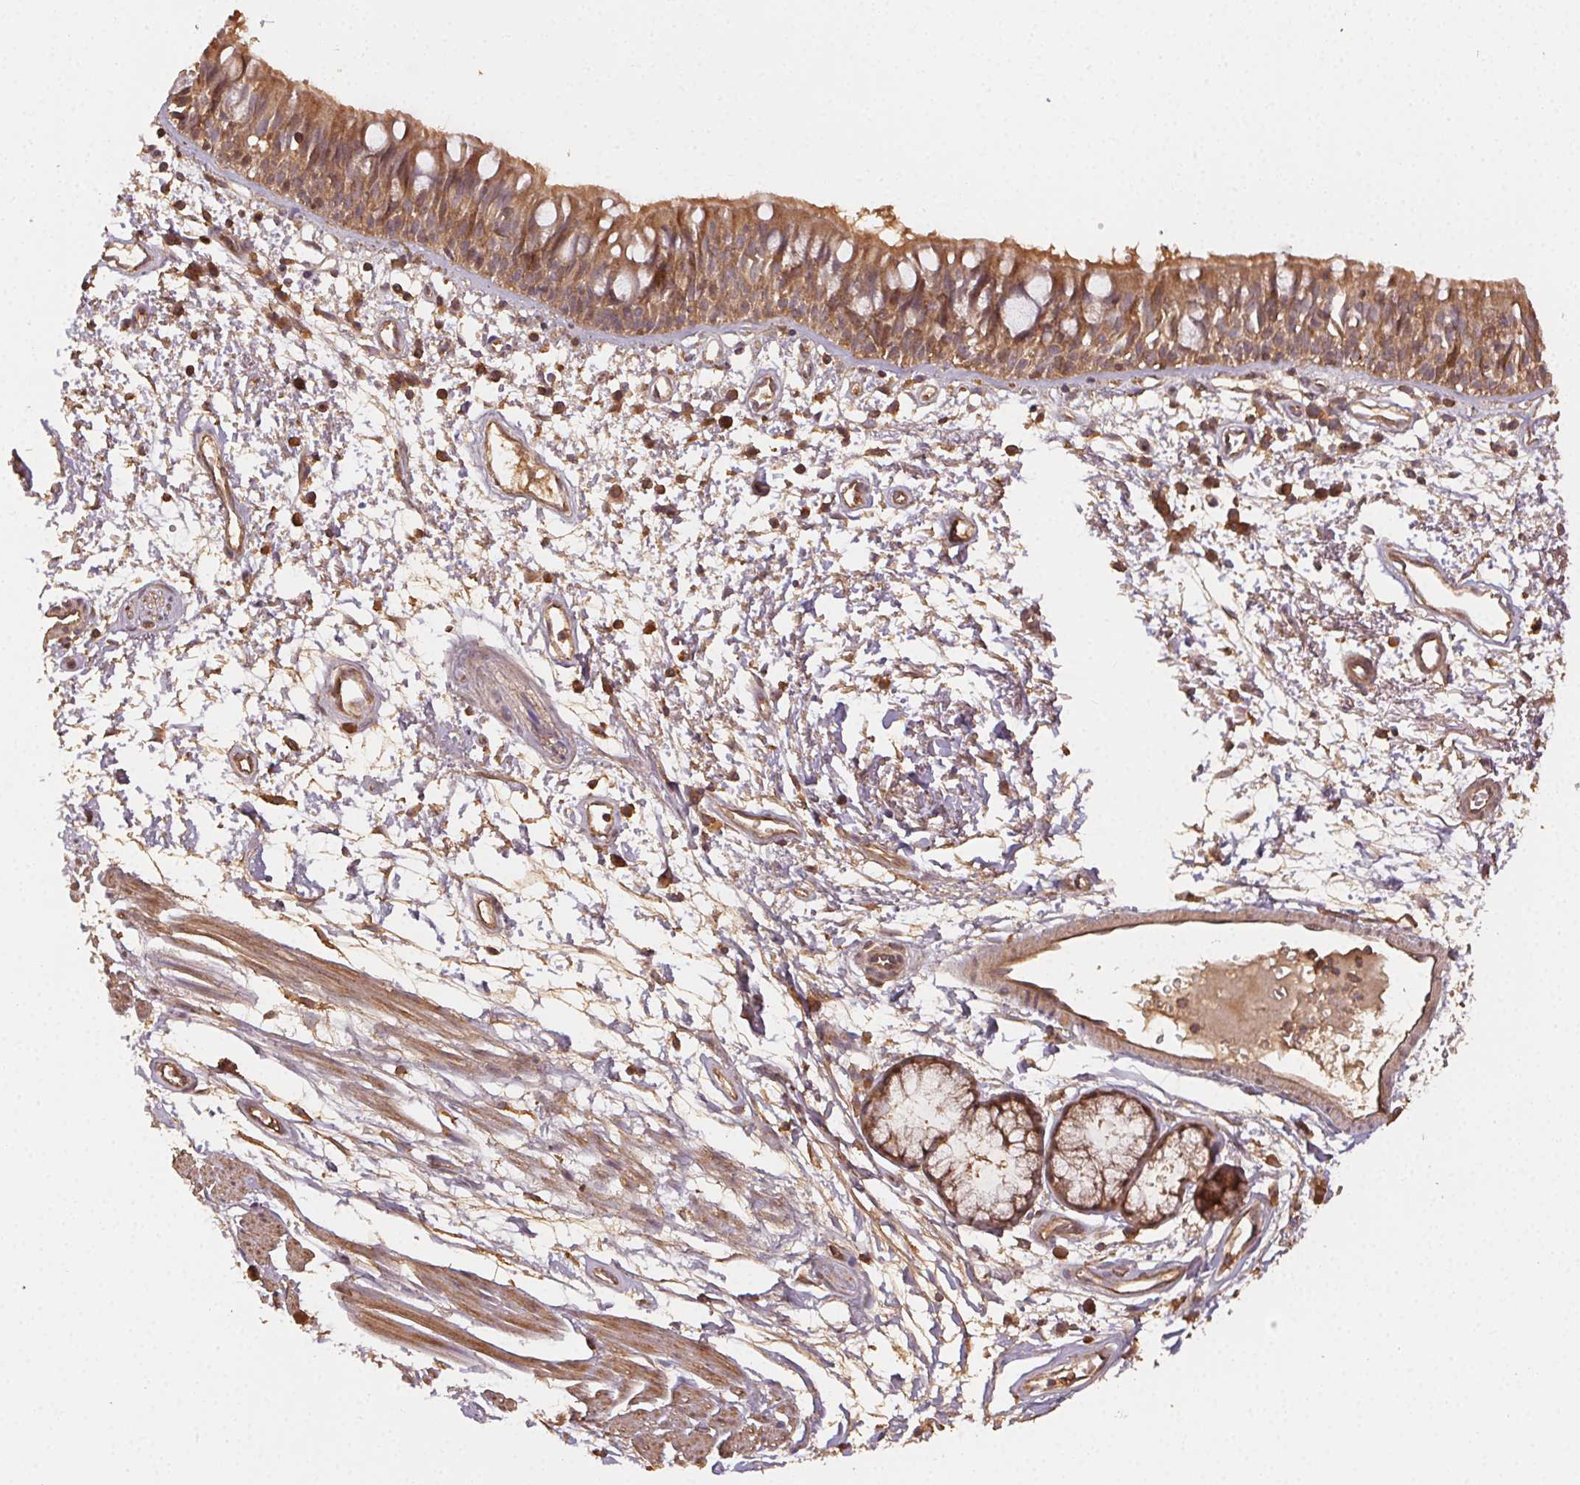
{"staining": {"intensity": "moderate", "quantity": ">75%", "location": "cytoplasmic/membranous"}, "tissue": "bronchus", "cell_type": "Respiratory epithelial cells", "image_type": "normal", "snomed": [{"axis": "morphology", "description": "Normal tissue, NOS"}, {"axis": "morphology", "description": "Squamous cell carcinoma, NOS"}, {"axis": "topography", "description": "Cartilage tissue"}, {"axis": "topography", "description": "Bronchus"}, {"axis": "topography", "description": "Lung"}], "caption": "The immunohistochemical stain labels moderate cytoplasmic/membranous staining in respiratory epithelial cells of normal bronchus. (IHC, brightfield microscopy, high magnification).", "gene": "RALA", "patient": {"sex": "male", "age": 66}}